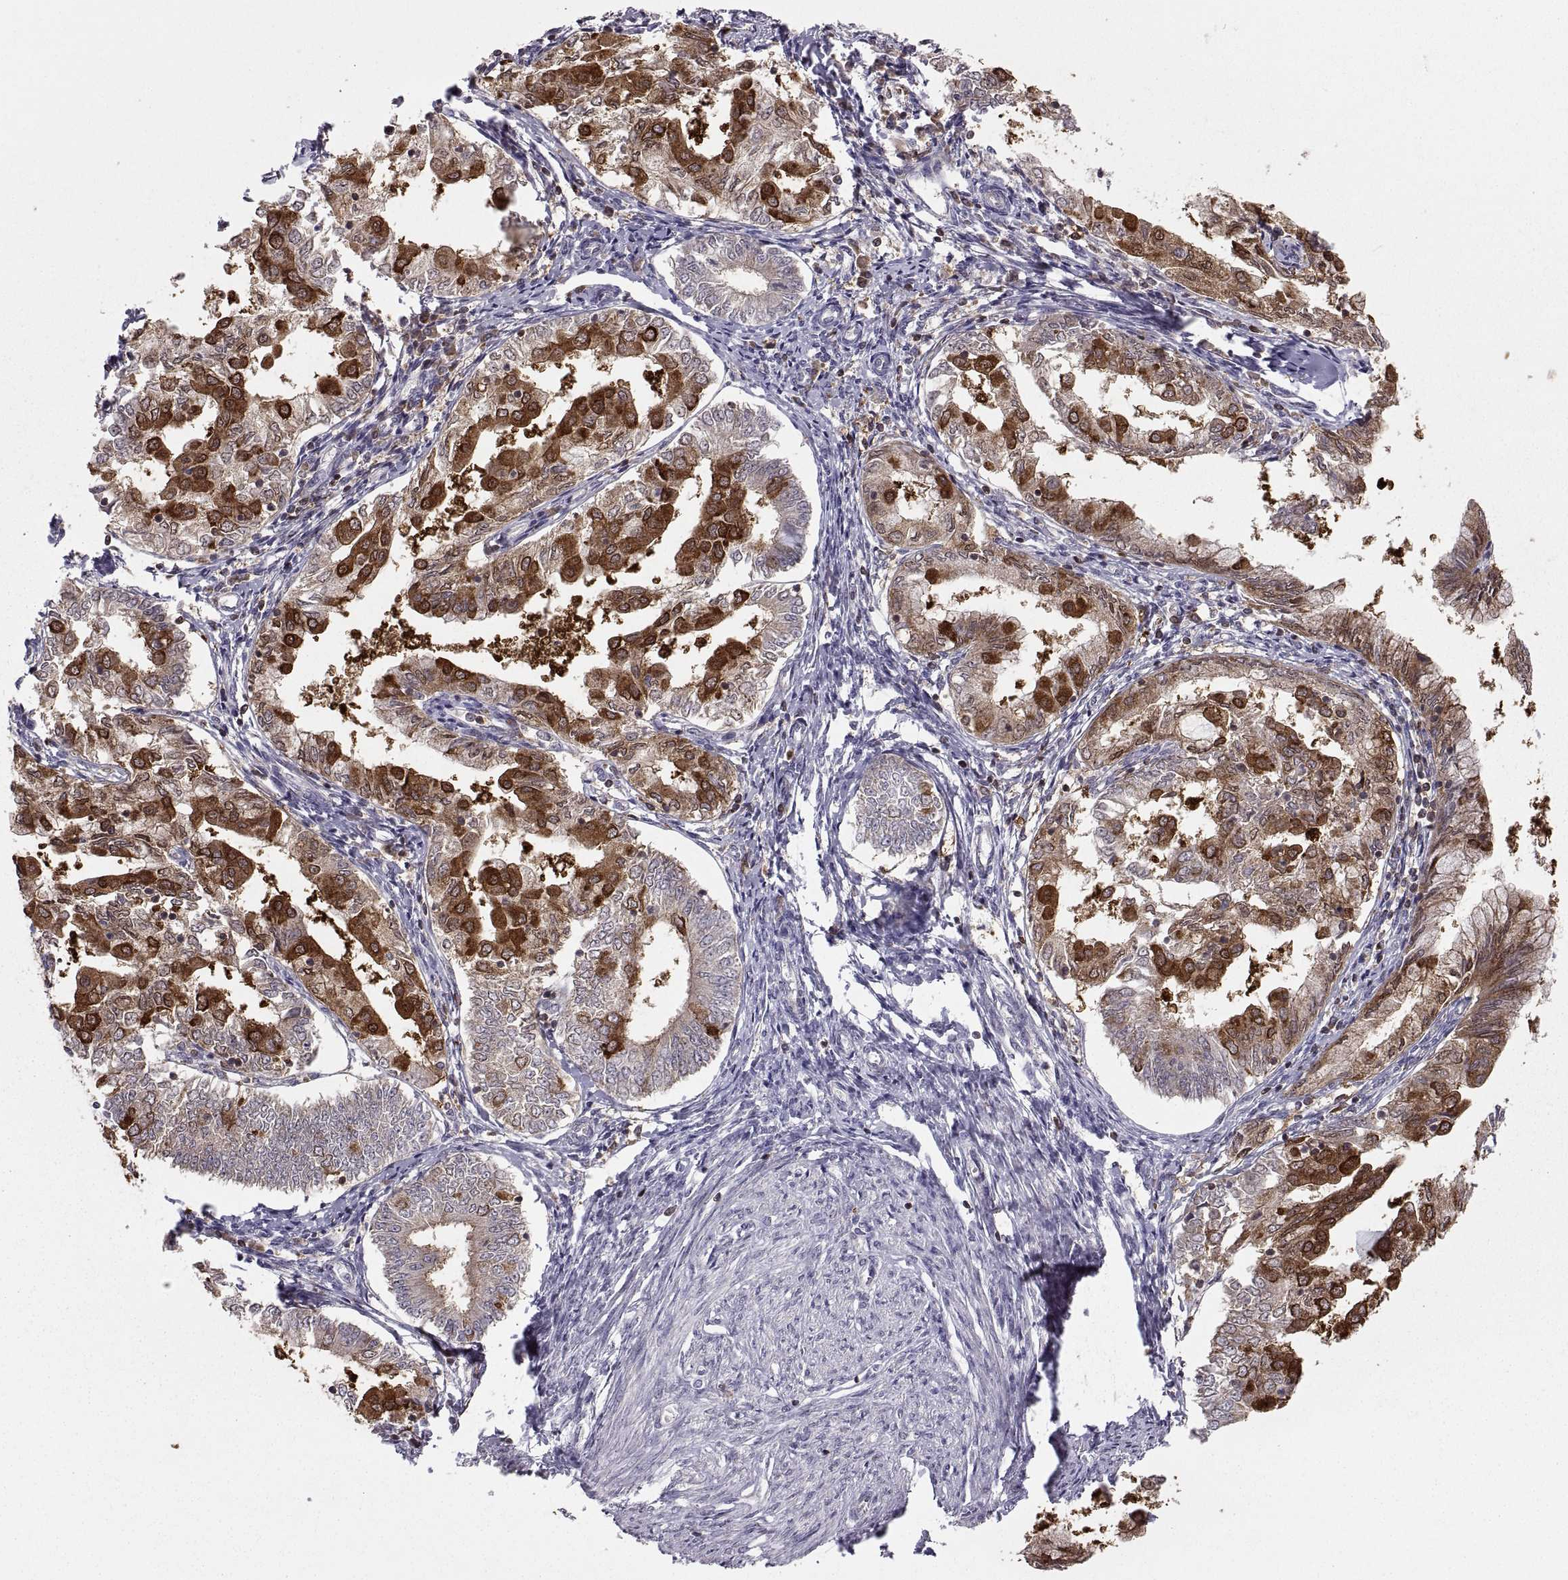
{"staining": {"intensity": "strong", "quantity": "25%-75%", "location": "cytoplasmic/membranous"}, "tissue": "endometrial cancer", "cell_type": "Tumor cells", "image_type": "cancer", "snomed": [{"axis": "morphology", "description": "Adenocarcinoma, NOS"}, {"axis": "topography", "description": "Endometrium"}], "caption": "Endometrial cancer stained for a protein shows strong cytoplasmic/membranous positivity in tumor cells.", "gene": "EZR", "patient": {"sex": "female", "age": 68}}